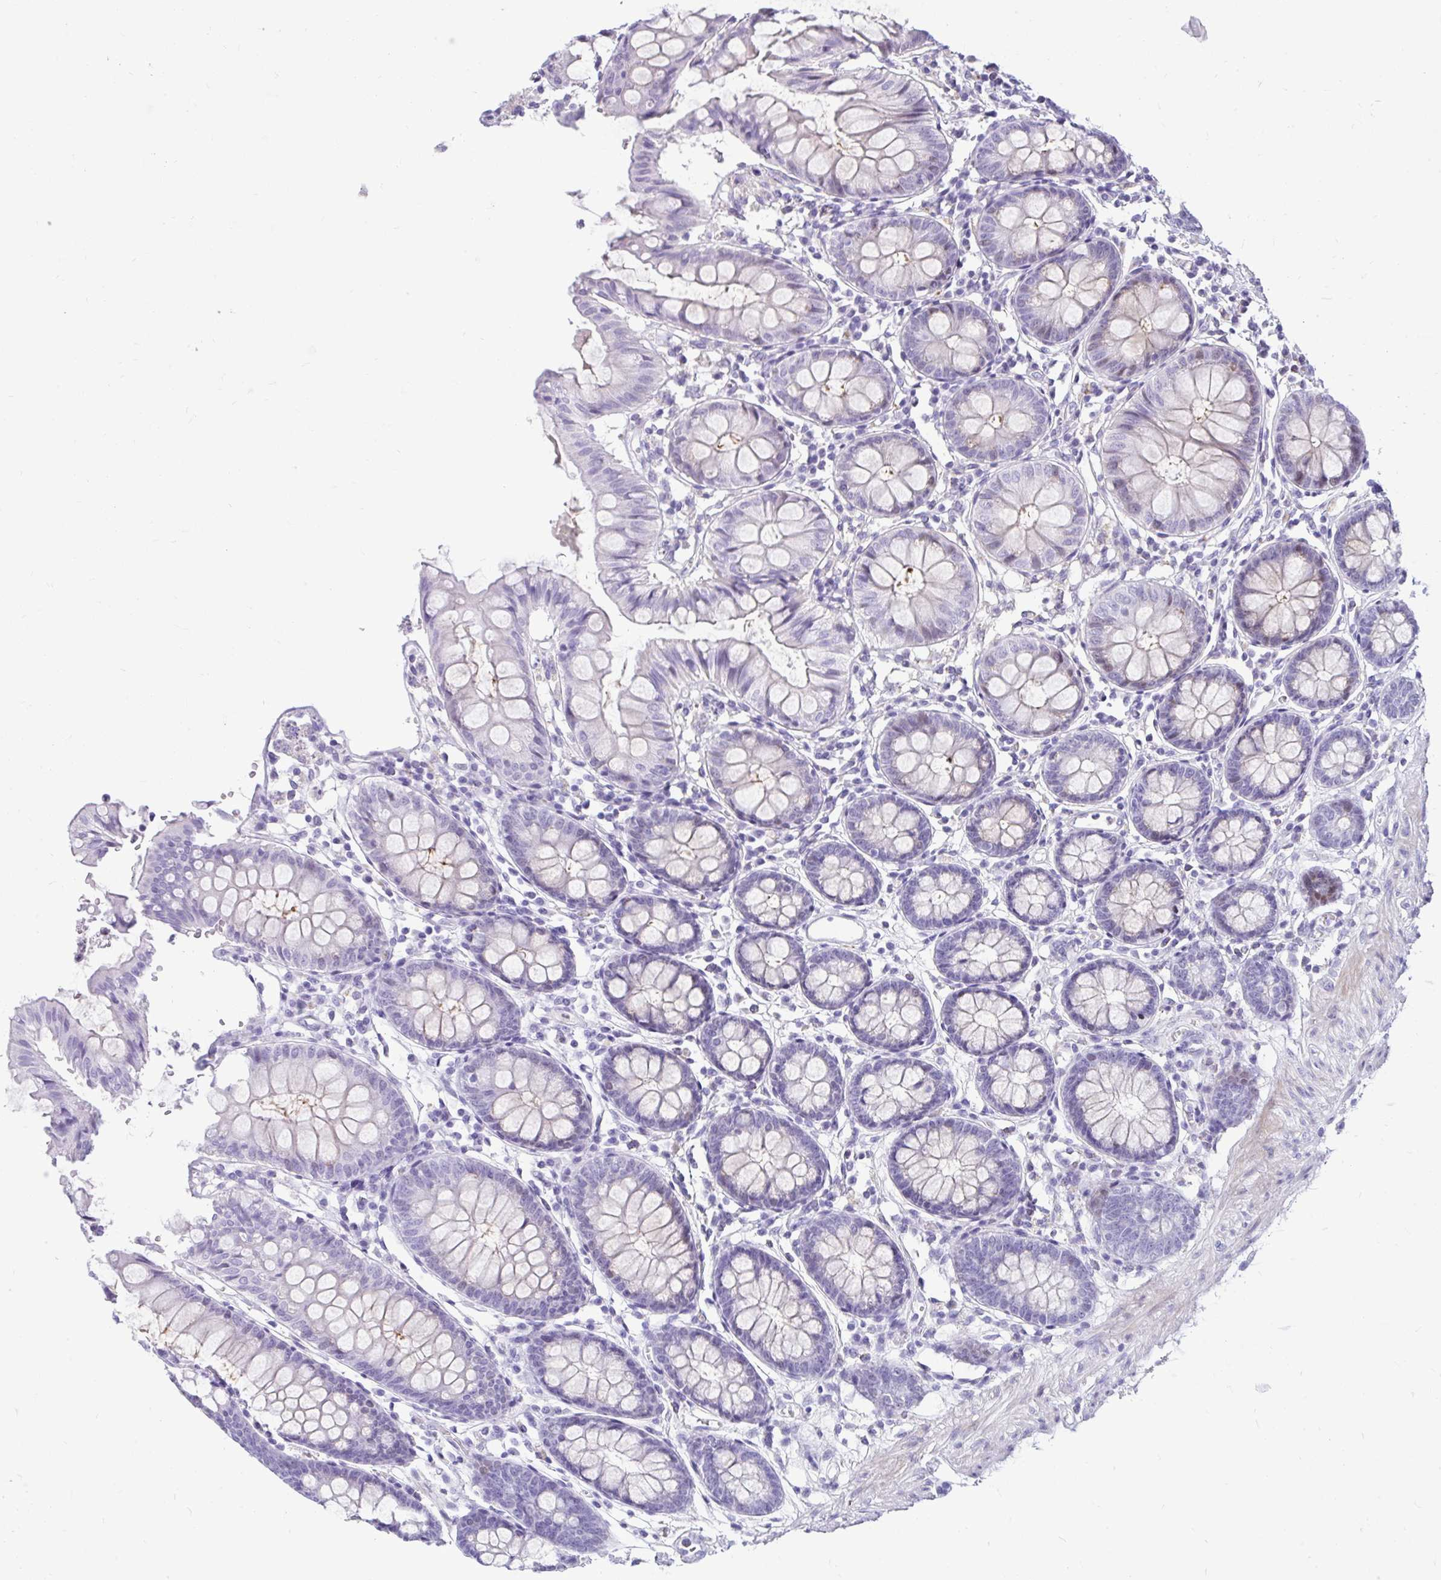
{"staining": {"intensity": "negative", "quantity": "none", "location": "none"}, "tissue": "colon", "cell_type": "Endothelial cells", "image_type": "normal", "snomed": [{"axis": "morphology", "description": "Normal tissue, NOS"}, {"axis": "topography", "description": "Colon"}], "caption": "Immunohistochemistry (IHC) of unremarkable human colon displays no positivity in endothelial cells. (Brightfield microscopy of DAB immunohistochemistry (IHC) at high magnification).", "gene": "NHLH2", "patient": {"sex": "female", "age": 84}}